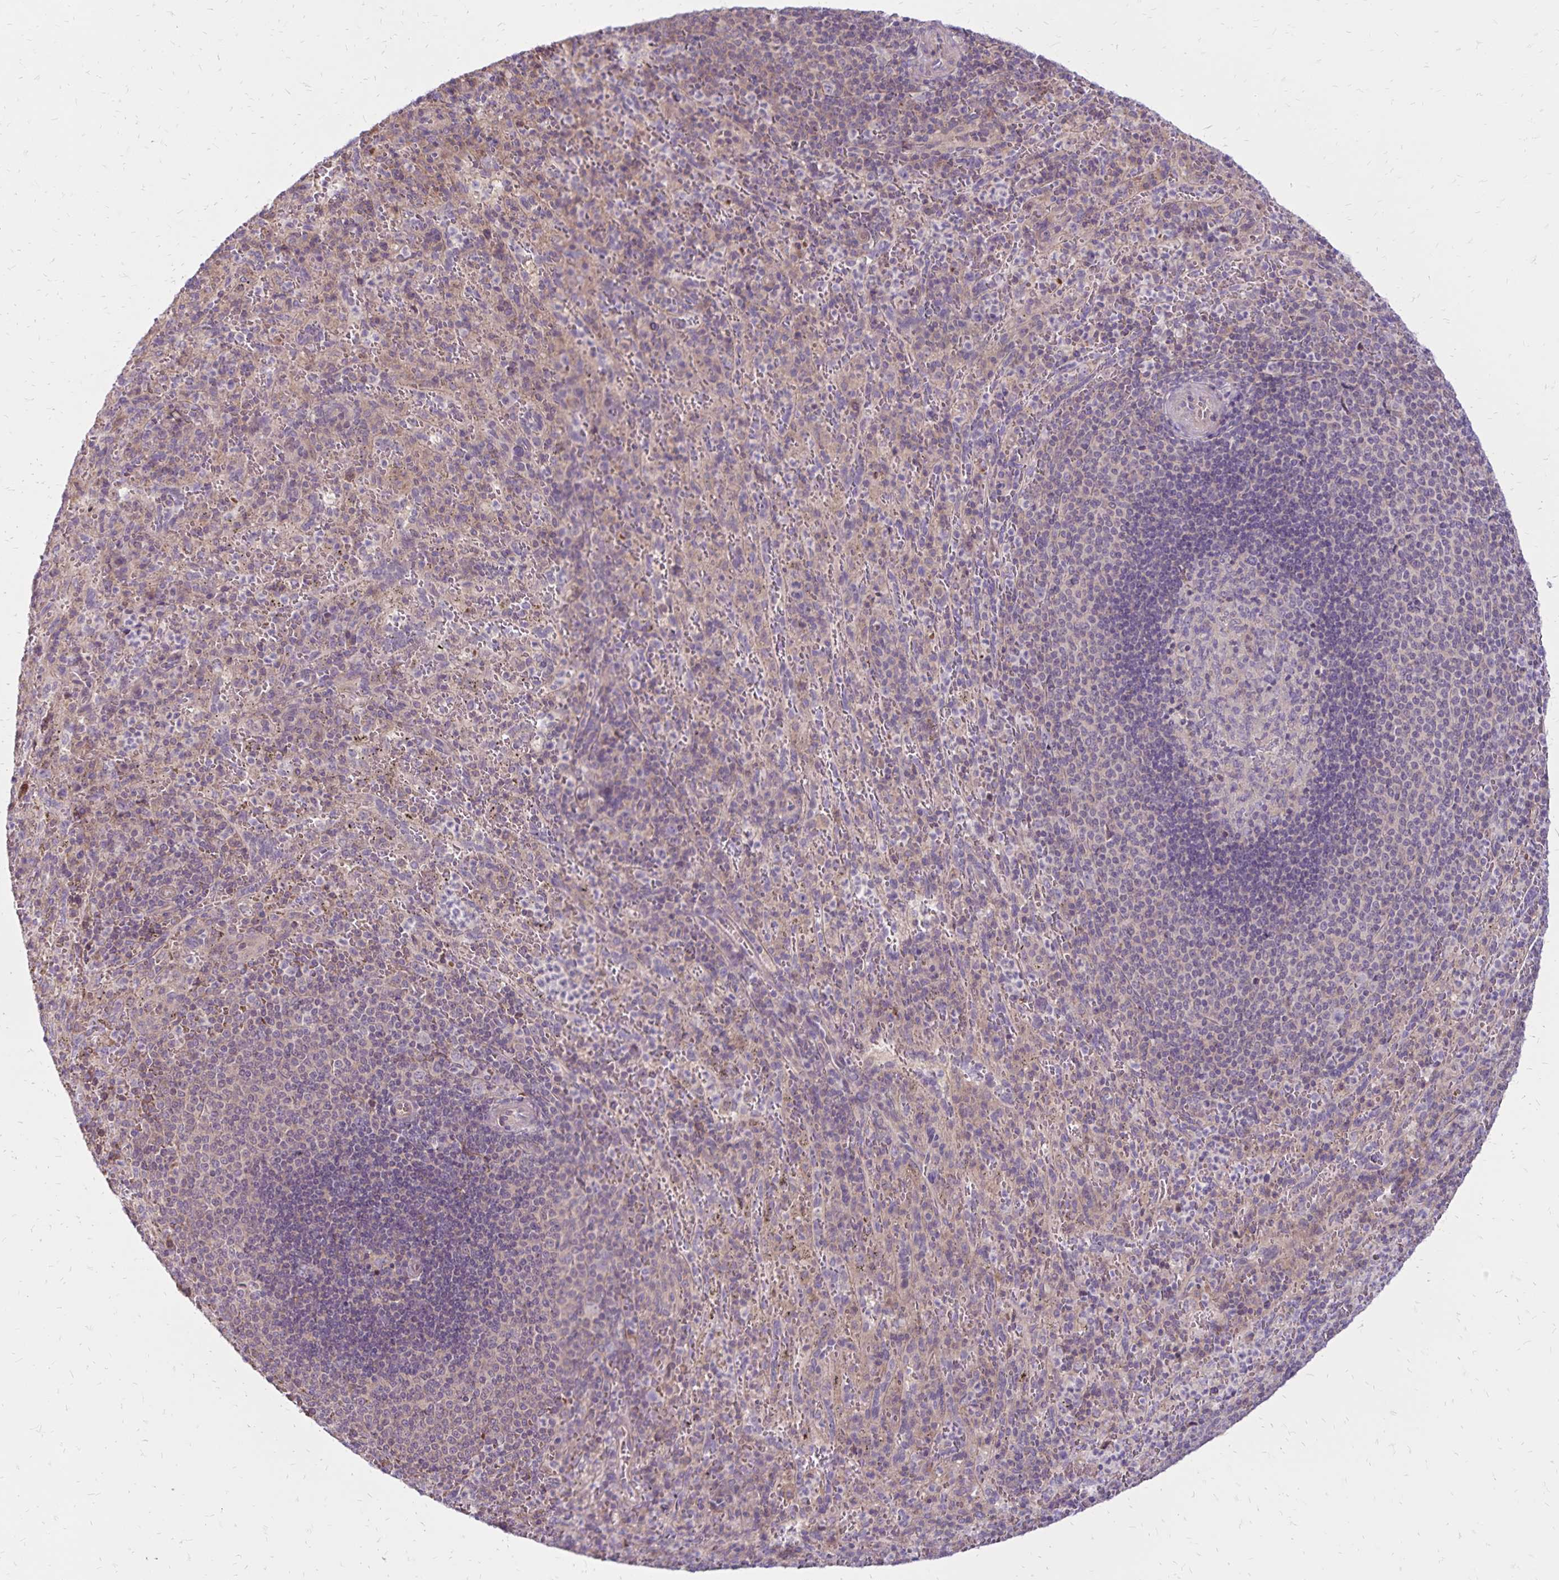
{"staining": {"intensity": "negative", "quantity": "none", "location": "none"}, "tissue": "spleen", "cell_type": "Cells in red pulp", "image_type": "normal", "snomed": [{"axis": "morphology", "description": "Normal tissue, NOS"}, {"axis": "topography", "description": "Spleen"}], "caption": "An immunohistochemistry micrograph of normal spleen is shown. There is no staining in cells in red pulp of spleen. (Stains: DAB (3,3'-diaminobenzidine) IHC with hematoxylin counter stain, Microscopy: brightfield microscopy at high magnification).", "gene": "FSD1", "patient": {"sex": "male", "age": 57}}